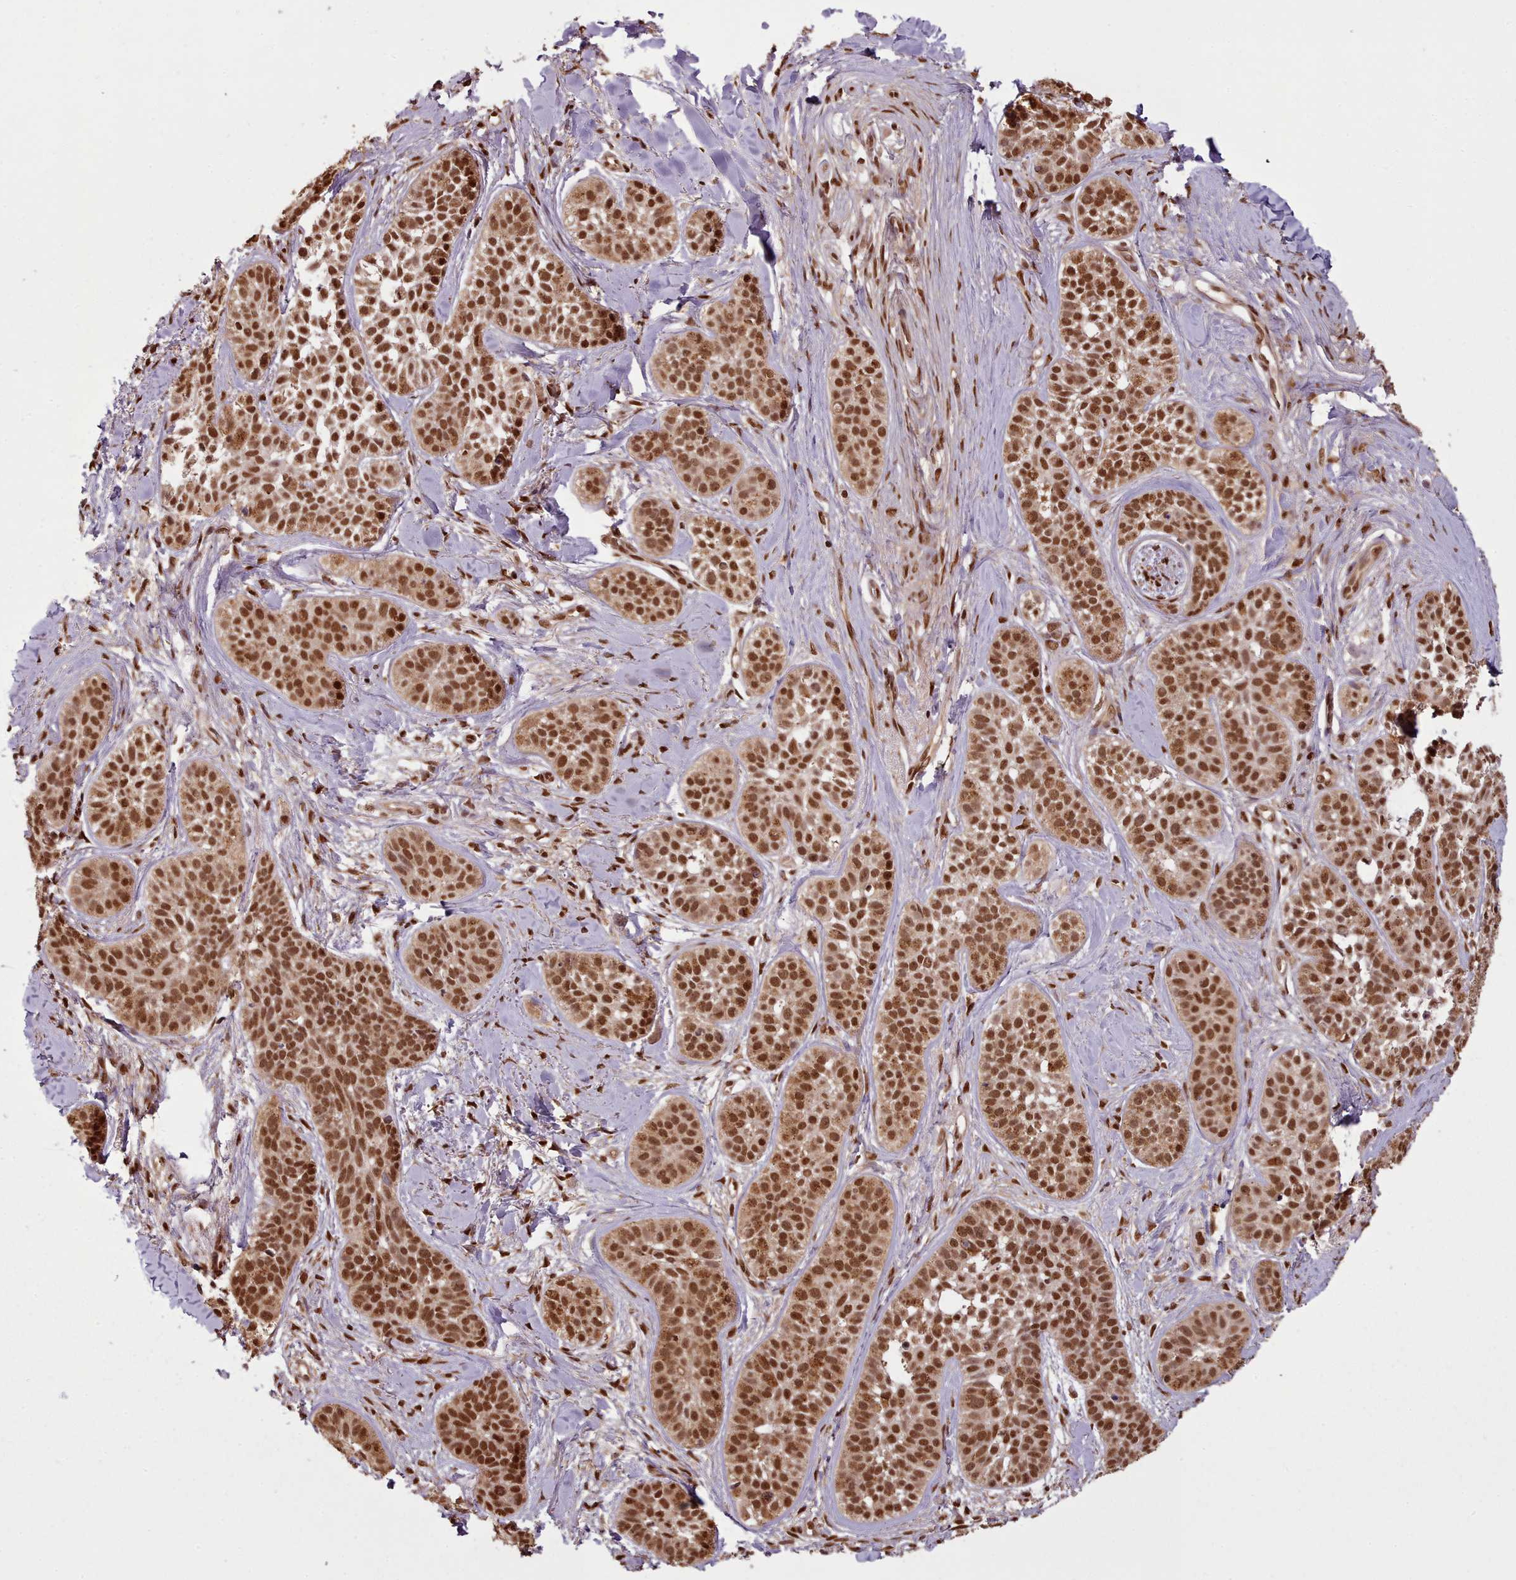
{"staining": {"intensity": "strong", "quantity": ">75%", "location": "nuclear"}, "tissue": "skin cancer", "cell_type": "Tumor cells", "image_type": "cancer", "snomed": [{"axis": "morphology", "description": "Basal cell carcinoma"}, {"axis": "topography", "description": "Skin"}], "caption": "Protein staining by immunohistochemistry (IHC) shows strong nuclear staining in approximately >75% of tumor cells in skin basal cell carcinoma. The staining is performed using DAB brown chromogen to label protein expression. The nuclei are counter-stained blue using hematoxylin.", "gene": "RPS27A", "patient": {"sex": "male", "age": 52}}